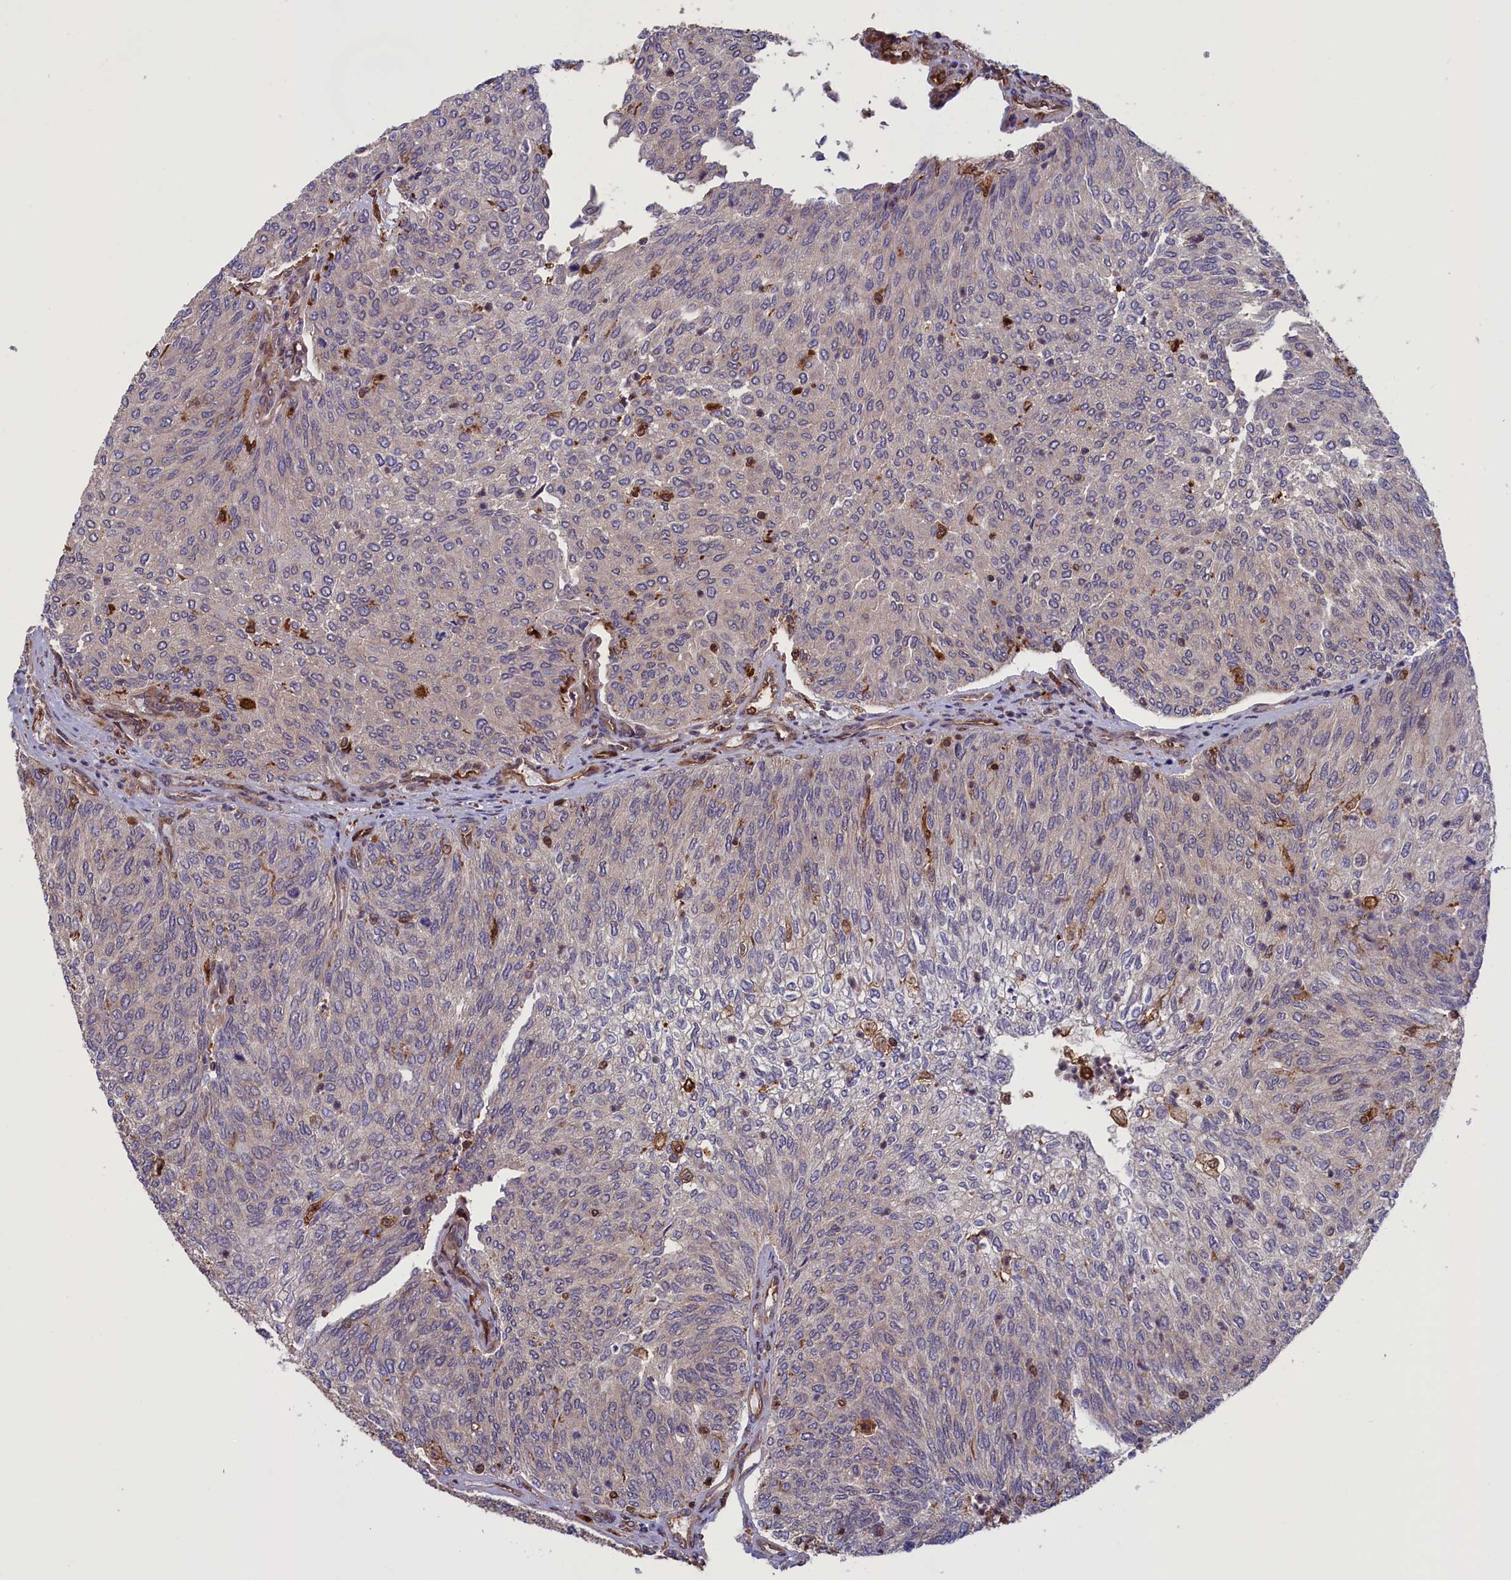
{"staining": {"intensity": "negative", "quantity": "none", "location": "none"}, "tissue": "urothelial cancer", "cell_type": "Tumor cells", "image_type": "cancer", "snomed": [{"axis": "morphology", "description": "Urothelial carcinoma, Low grade"}, {"axis": "topography", "description": "Urinary bladder"}], "caption": "Urothelial carcinoma (low-grade) was stained to show a protein in brown. There is no significant positivity in tumor cells.", "gene": "ARHGAP18", "patient": {"sex": "female", "age": 79}}